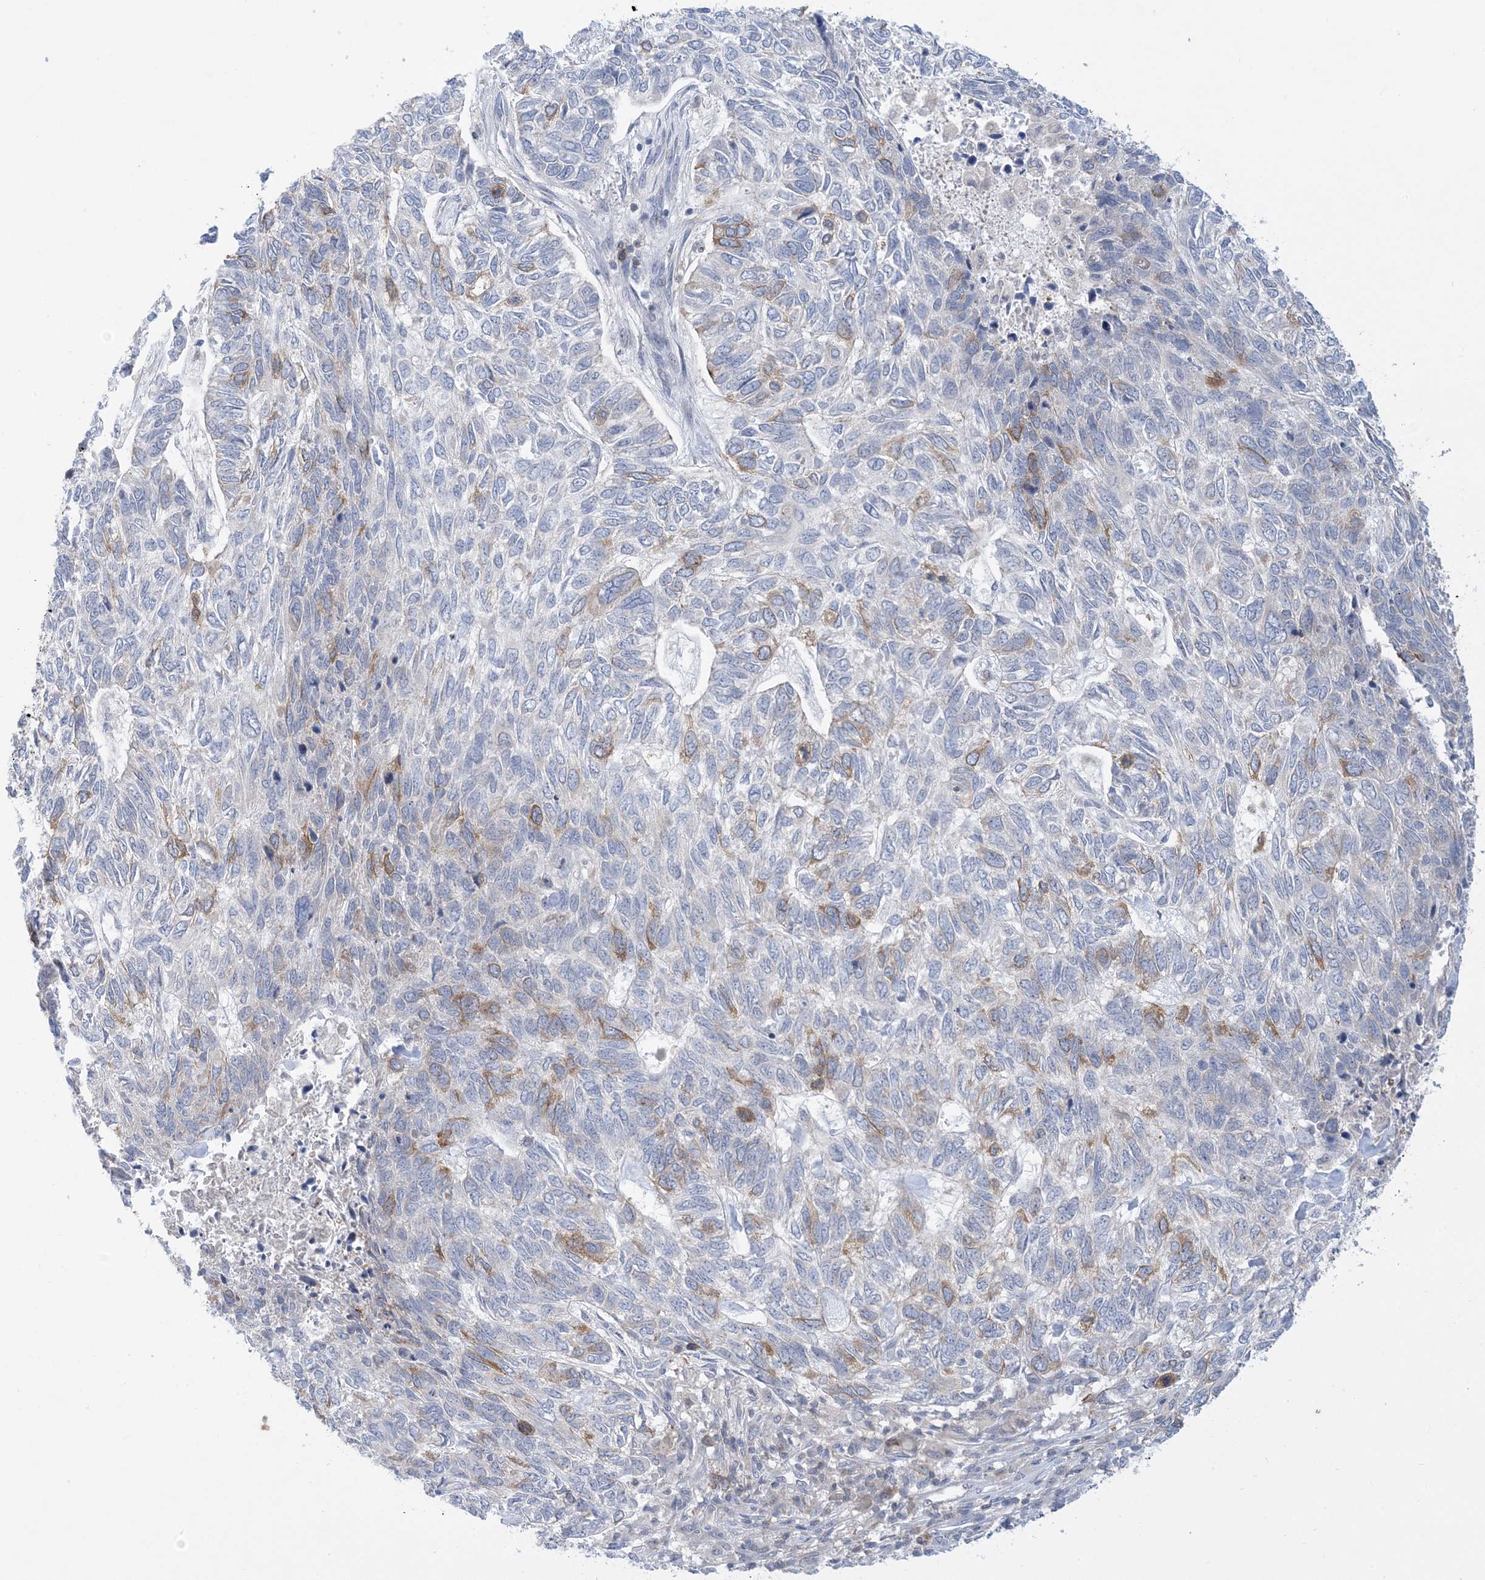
{"staining": {"intensity": "negative", "quantity": "none", "location": "none"}, "tissue": "skin cancer", "cell_type": "Tumor cells", "image_type": "cancer", "snomed": [{"axis": "morphology", "description": "Basal cell carcinoma"}, {"axis": "topography", "description": "Skin"}], "caption": "Skin cancer stained for a protein using immunohistochemistry (IHC) reveals no positivity tumor cells.", "gene": "AOC1", "patient": {"sex": "female", "age": 65}}